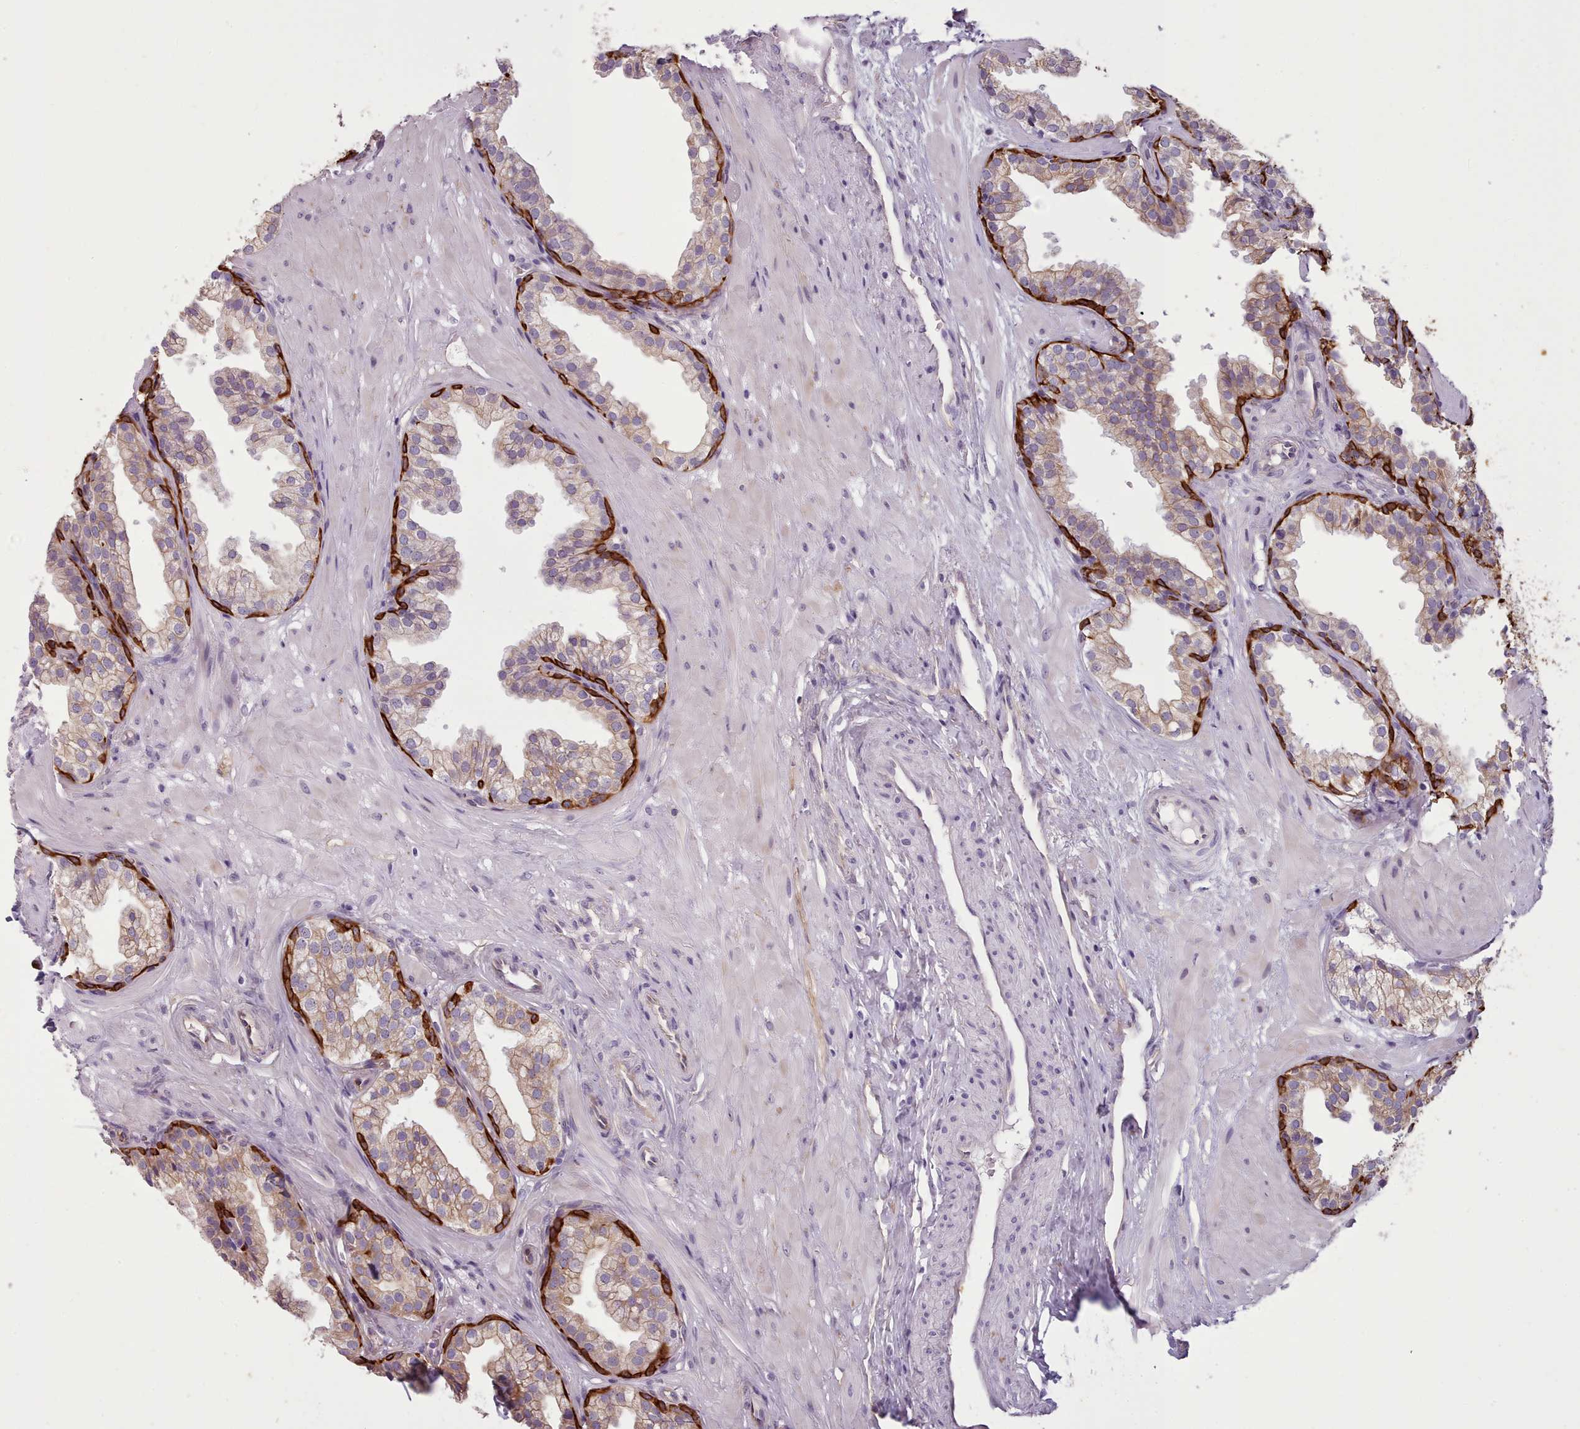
{"staining": {"intensity": "strong", "quantity": "25%-75%", "location": "cytoplasmic/membranous"}, "tissue": "prostate", "cell_type": "Glandular cells", "image_type": "normal", "snomed": [{"axis": "morphology", "description": "Normal tissue, NOS"}, {"axis": "topography", "description": "Prostate"}, {"axis": "topography", "description": "Peripheral nerve tissue"}], "caption": "Immunohistochemistry (IHC) image of normal human prostate stained for a protein (brown), which reveals high levels of strong cytoplasmic/membranous staining in approximately 25%-75% of glandular cells.", "gene": "PLD4", "patient": {"sex": "male", "age": 55}}